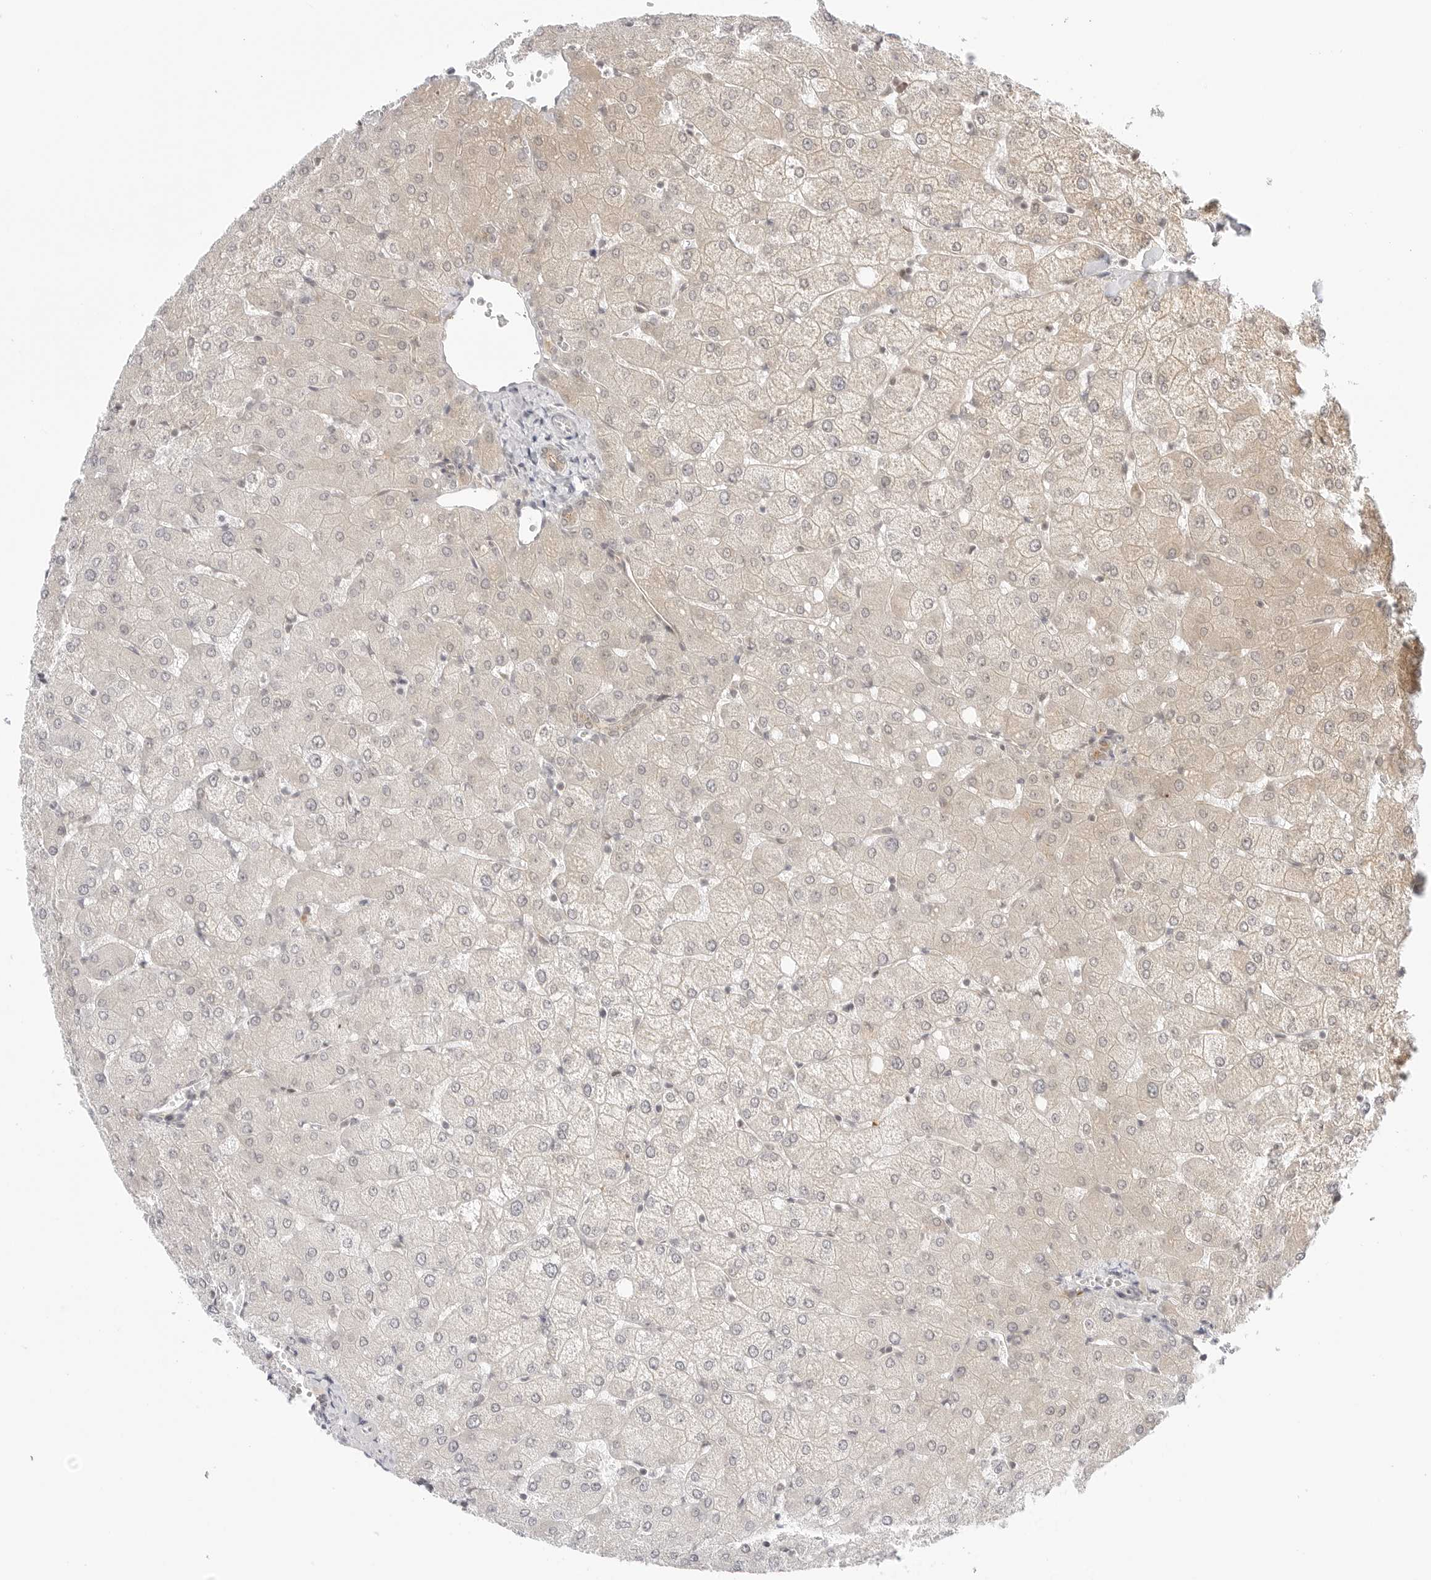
{"staining": {"intensity": "weak", "quantity": "25%-75%", "location": "cytoplasmic/membranous"}, "tissue": "liver", "cell_type": "Cholangiocytes", "image_type": "normal", "snomed": [{"axis": "morphology", "description": "Normal tissue, NOS"}, {"axis": "topography", "description": "Liver"}], "caption": "Immunohistochemistry (IHC) photomicrograph of normal human liver stained for a protein (brown), which shows low levels of weak cytoplasmic/membranous staining in approximately 25%-75% of cholangiocytes.", "gene": "TCP1", "patient": {"sex": "female", "age": 54}}